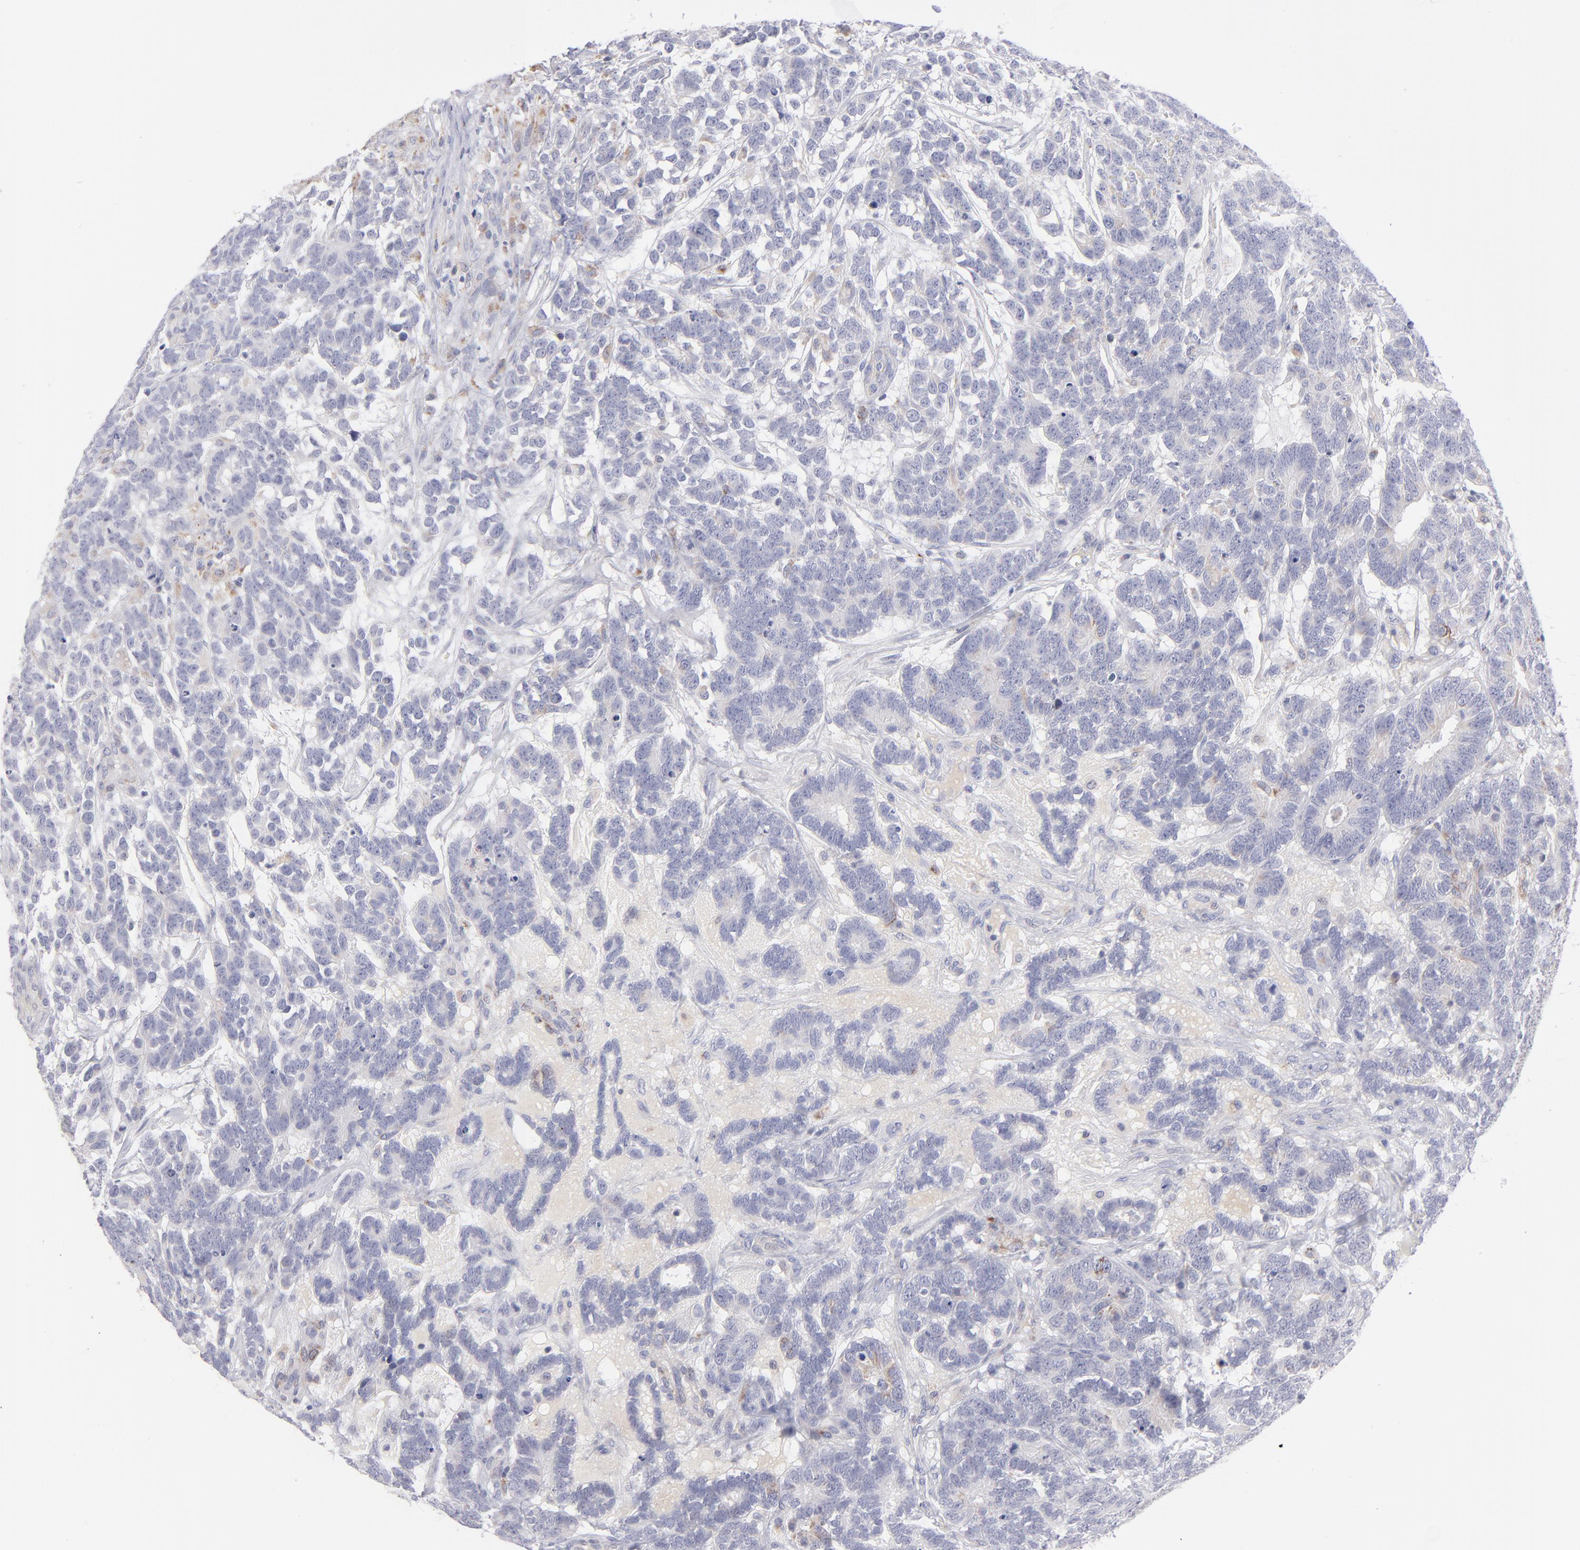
{"staining": {"intensity": "weak", "quantity": "<25%", "location": "cytoplasmic/membranous"}, "tissue": "testis cancer", "cell_type": "Tumor cells", "image_type": "cancer", "snomed": [{"axis": "morphology", "description": "Carcinoma, Embryonal, NOS"}, {"axis": "topography", "description": "Testis"}], "caption": "IHC photomicrograph of neoplastic tissue: testis cancer stained with DAB displays no significant protein staining in tumor cells. The staining was performed using DAB to visualize the protein expression in brown, while the nuclei were stained in blue with hematoxylin (Magnification: 20x).", "gene": "MTHFD2", "patient": {"sex": "male", "age": 26}}